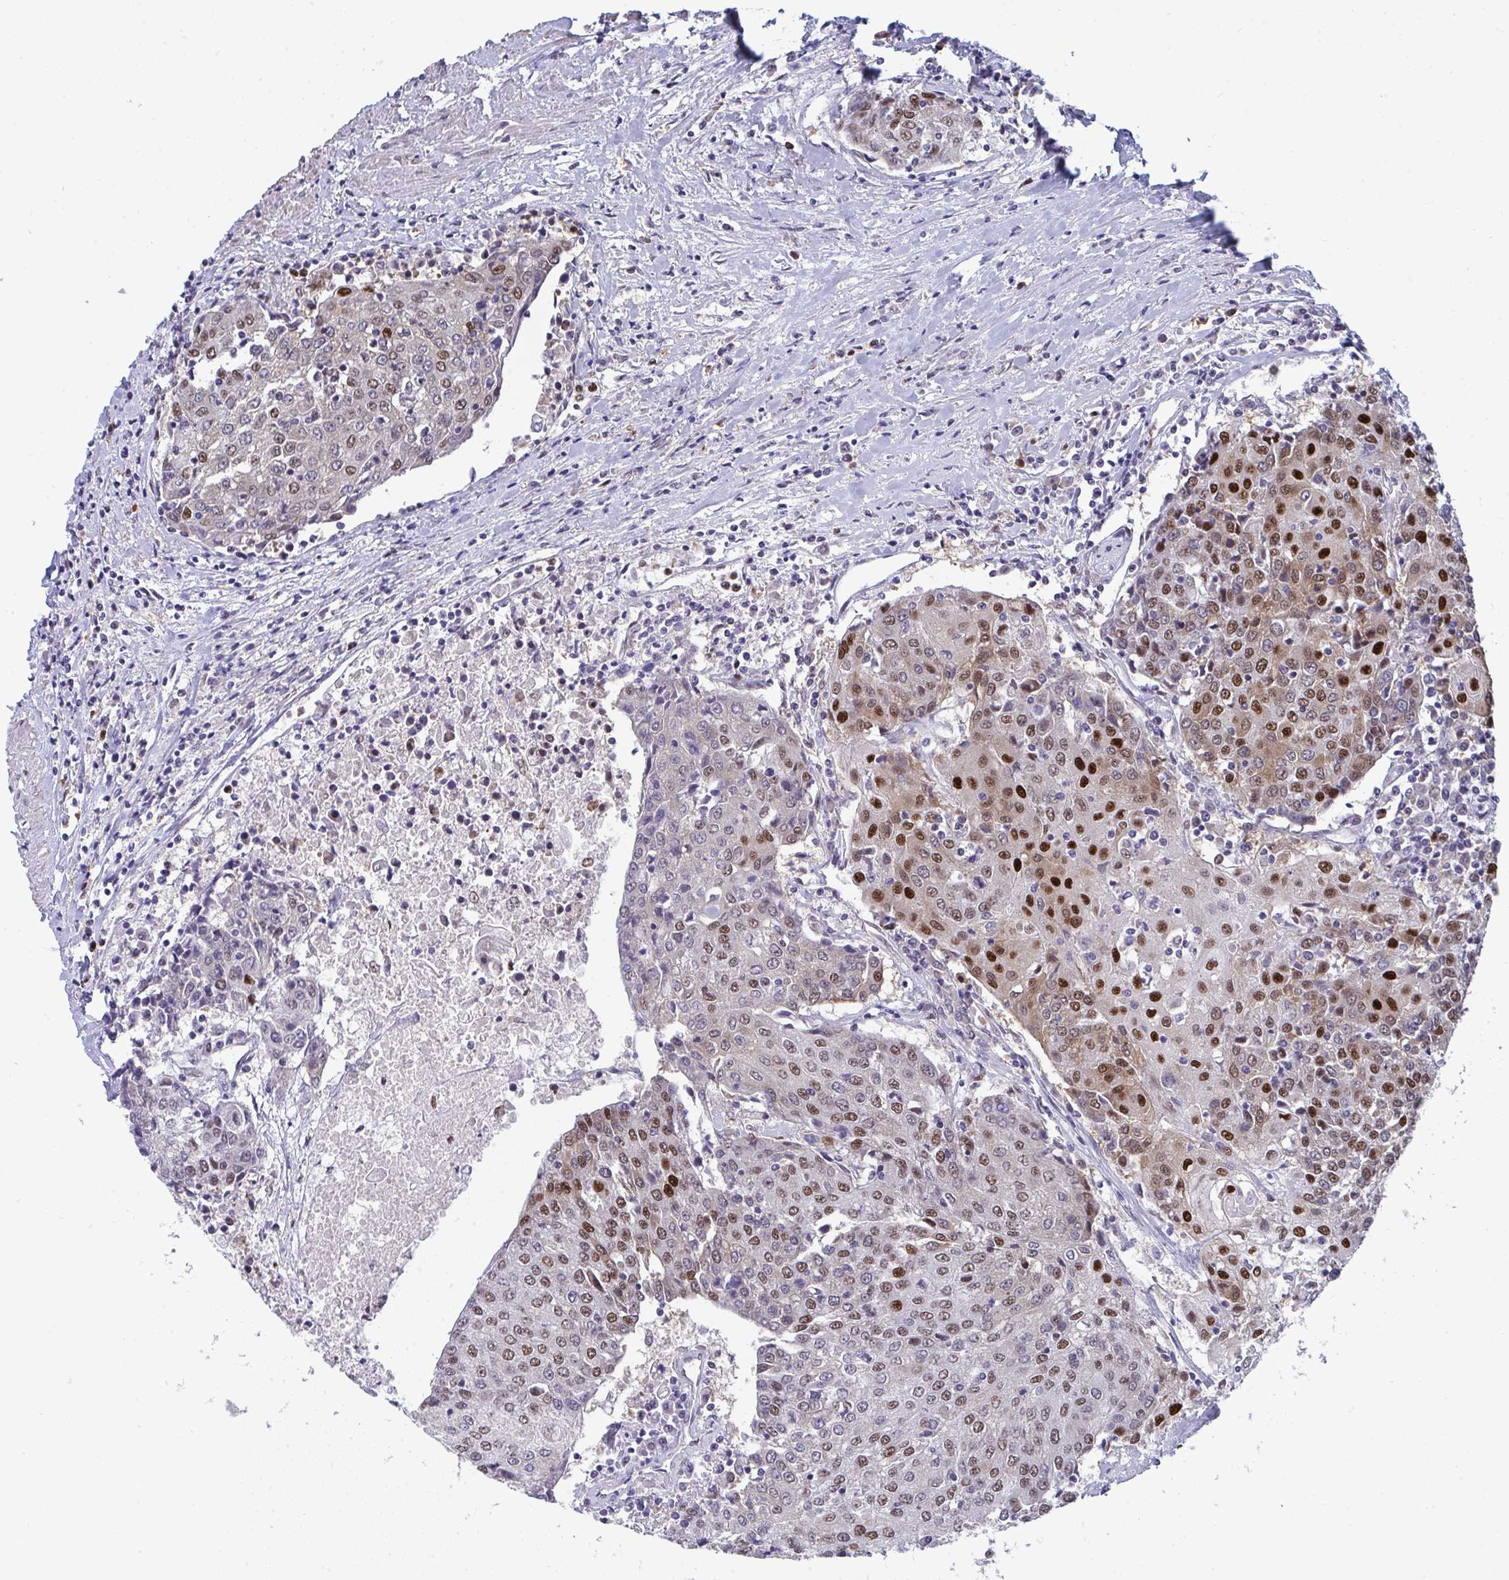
{"staining": {"intensity": "moderate", "quantity": ">75%", "location": "nuclear"}, "tissue": "urothelial cancer", "cell_type": "Tumor cells", "image_type": "cancer", "snomed": [{"axis": "morphology", "description": "Urothelial carcinoma, High grade"}, {"axis": "topography", "description": "Urinary bladder"}], "caption": "Urothelial cancer tissue demonstrates moderate nuclear staining in approximately >75% of tumor cells", "gene": "JDP2", "patient": {"sex": "female", "age": 85}}